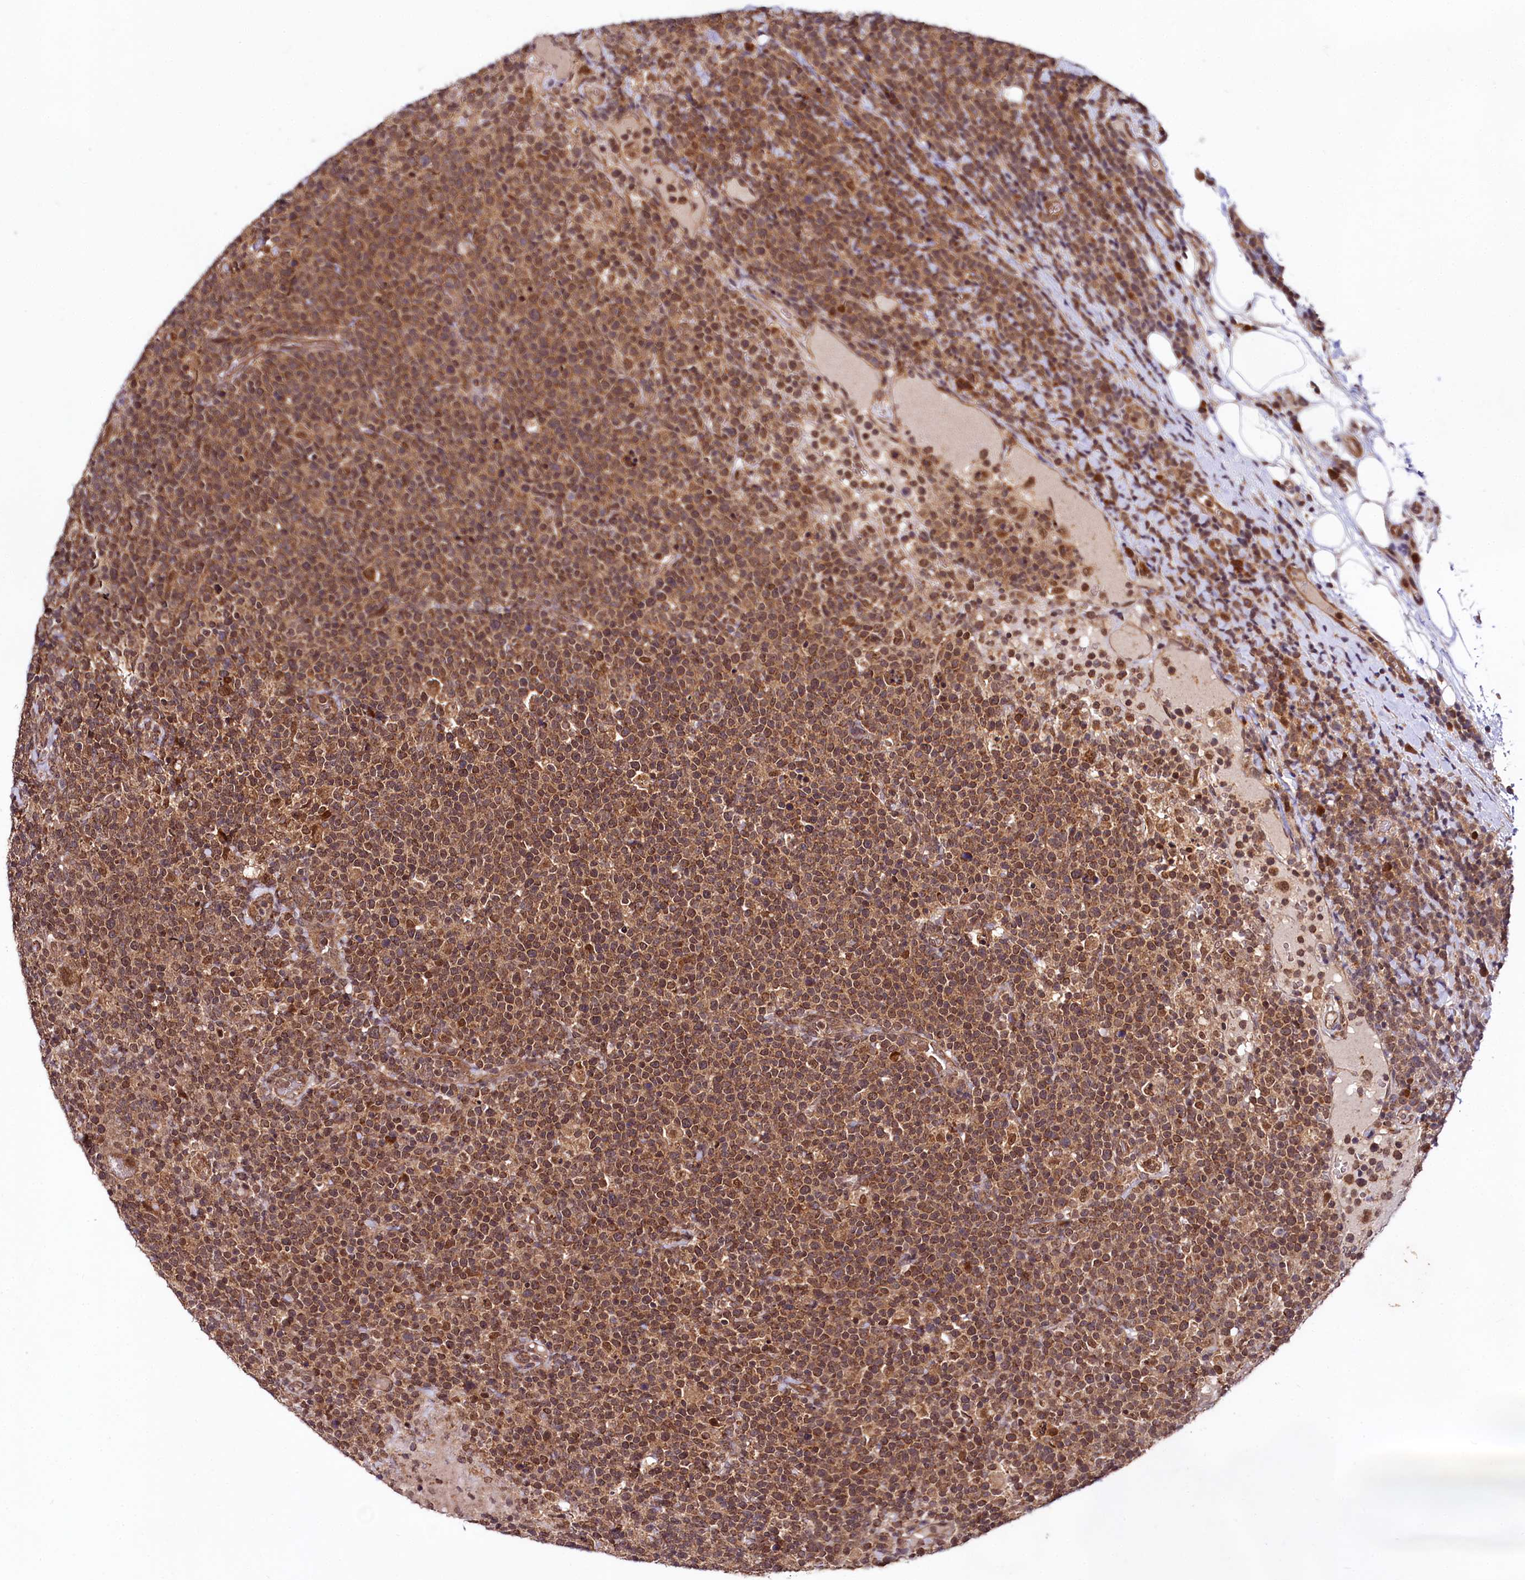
{"staining": {"intensity": "moderate", "quantity": ">75%", "location": "cytoplasmic/membranous,nuclear"}, "tissue": "lymphoma", "cell_type": "Tumor cells", "image_type": "cancer", "snomed": [{"axis": "morphology", "description": "Malignant lymphoma, non-Hodgkin's type, High grade"}, {"axis": "topography", "description": "Lymph node"}], "caption": "Immunohistochemical staining of human malignant lymphoma, non-Hodgkin's type (high-grade) shows moderate cytoplasmic/membranous and nuclear protein positivity in approximately >75% of tumor cells.", "gene": "UBE3A", "patient": {"sex": "male", "age": 61}}